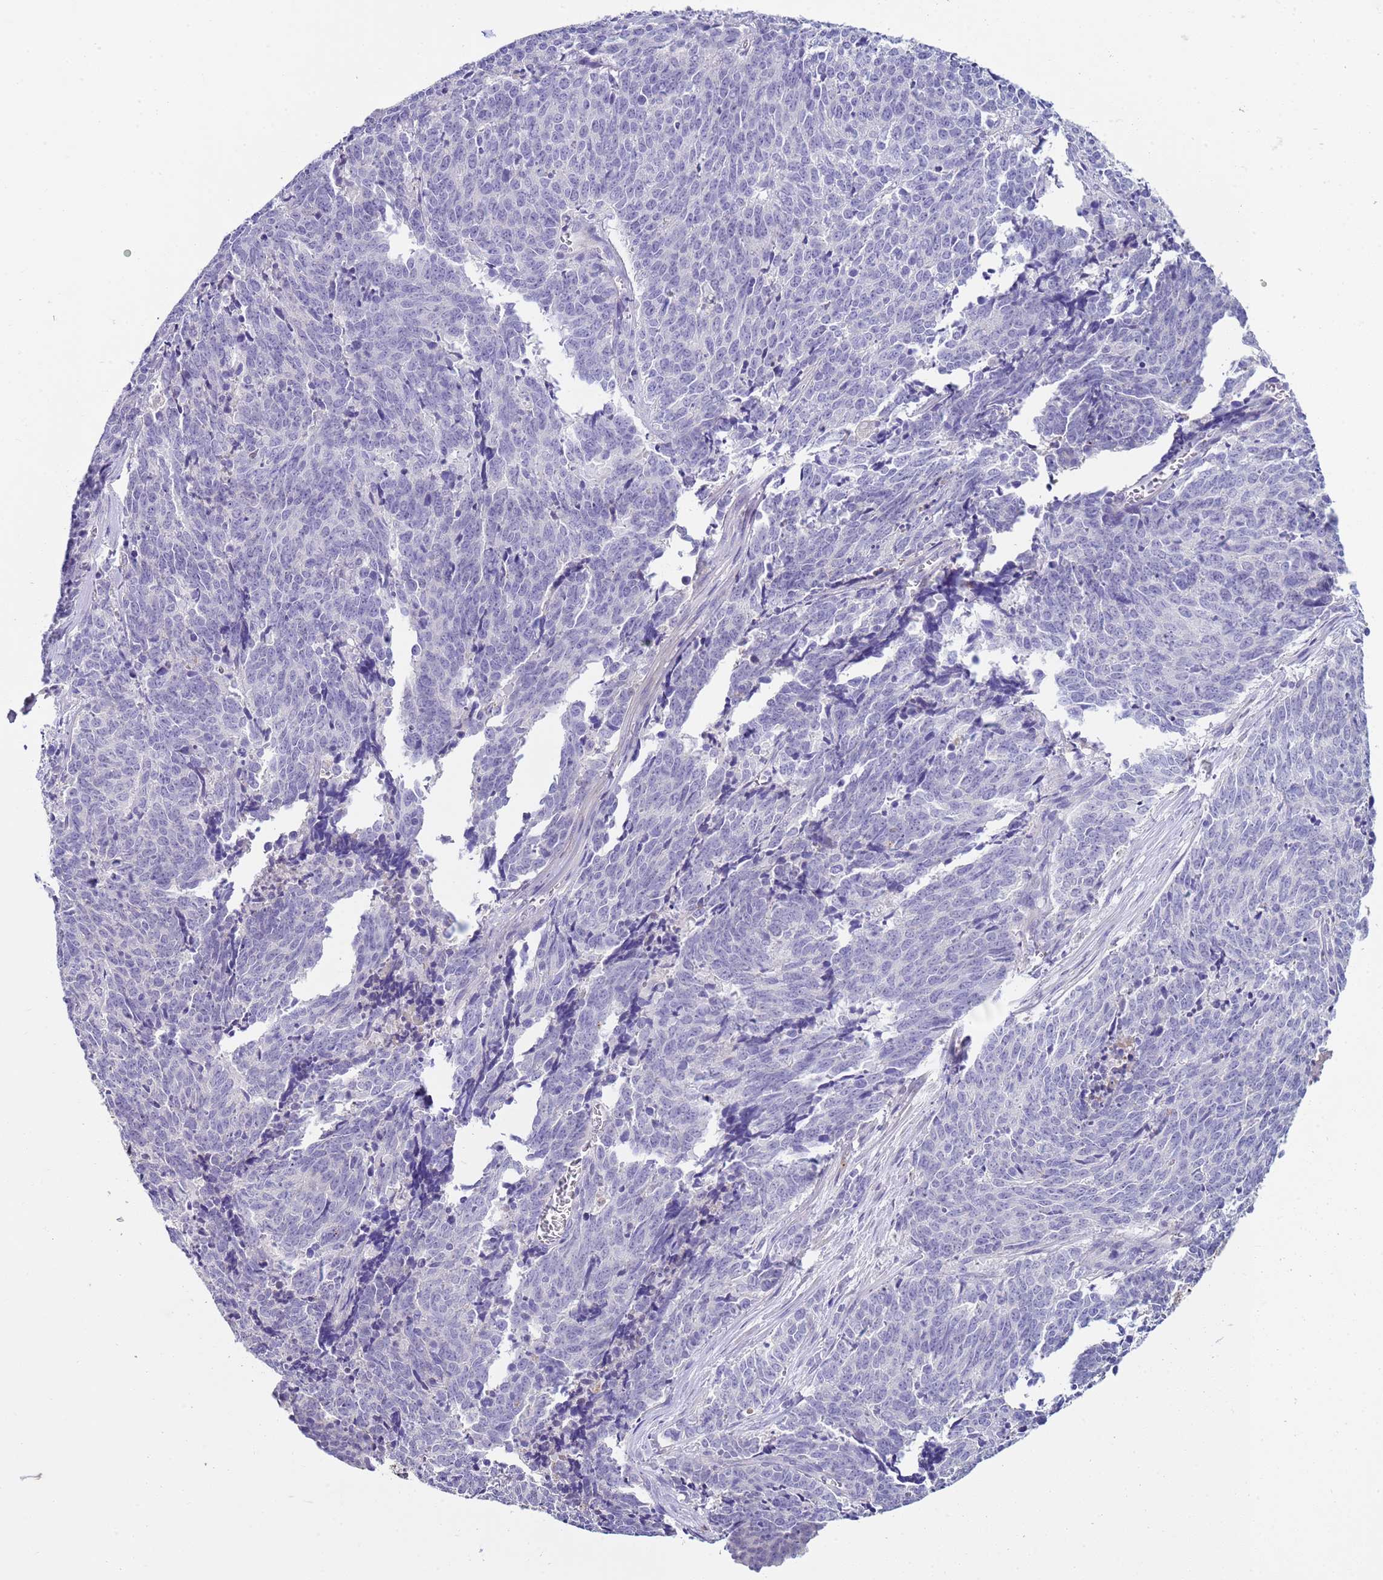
{"staining": {"intensity": "negative", "quantity": "none", "location": "none"}, "tissue": "cervical cancer", "cell_type": "Tumor cells", "image_type": "cancer", "snomed": [{"axis": "morphology", "description": "Squamous cell carcinoma, NOS"}, {"axis": "topography", "description": "Cervix"}], "caption": "DAB (3,3'-diaminobenzidine) immunohistochemical staining of human cervical cancer (squamous cell carcinoma) exhibits no significant expression in tumor cells.", "gene": "TRIM51", "patient": {"sex": "female", "age": 29}}